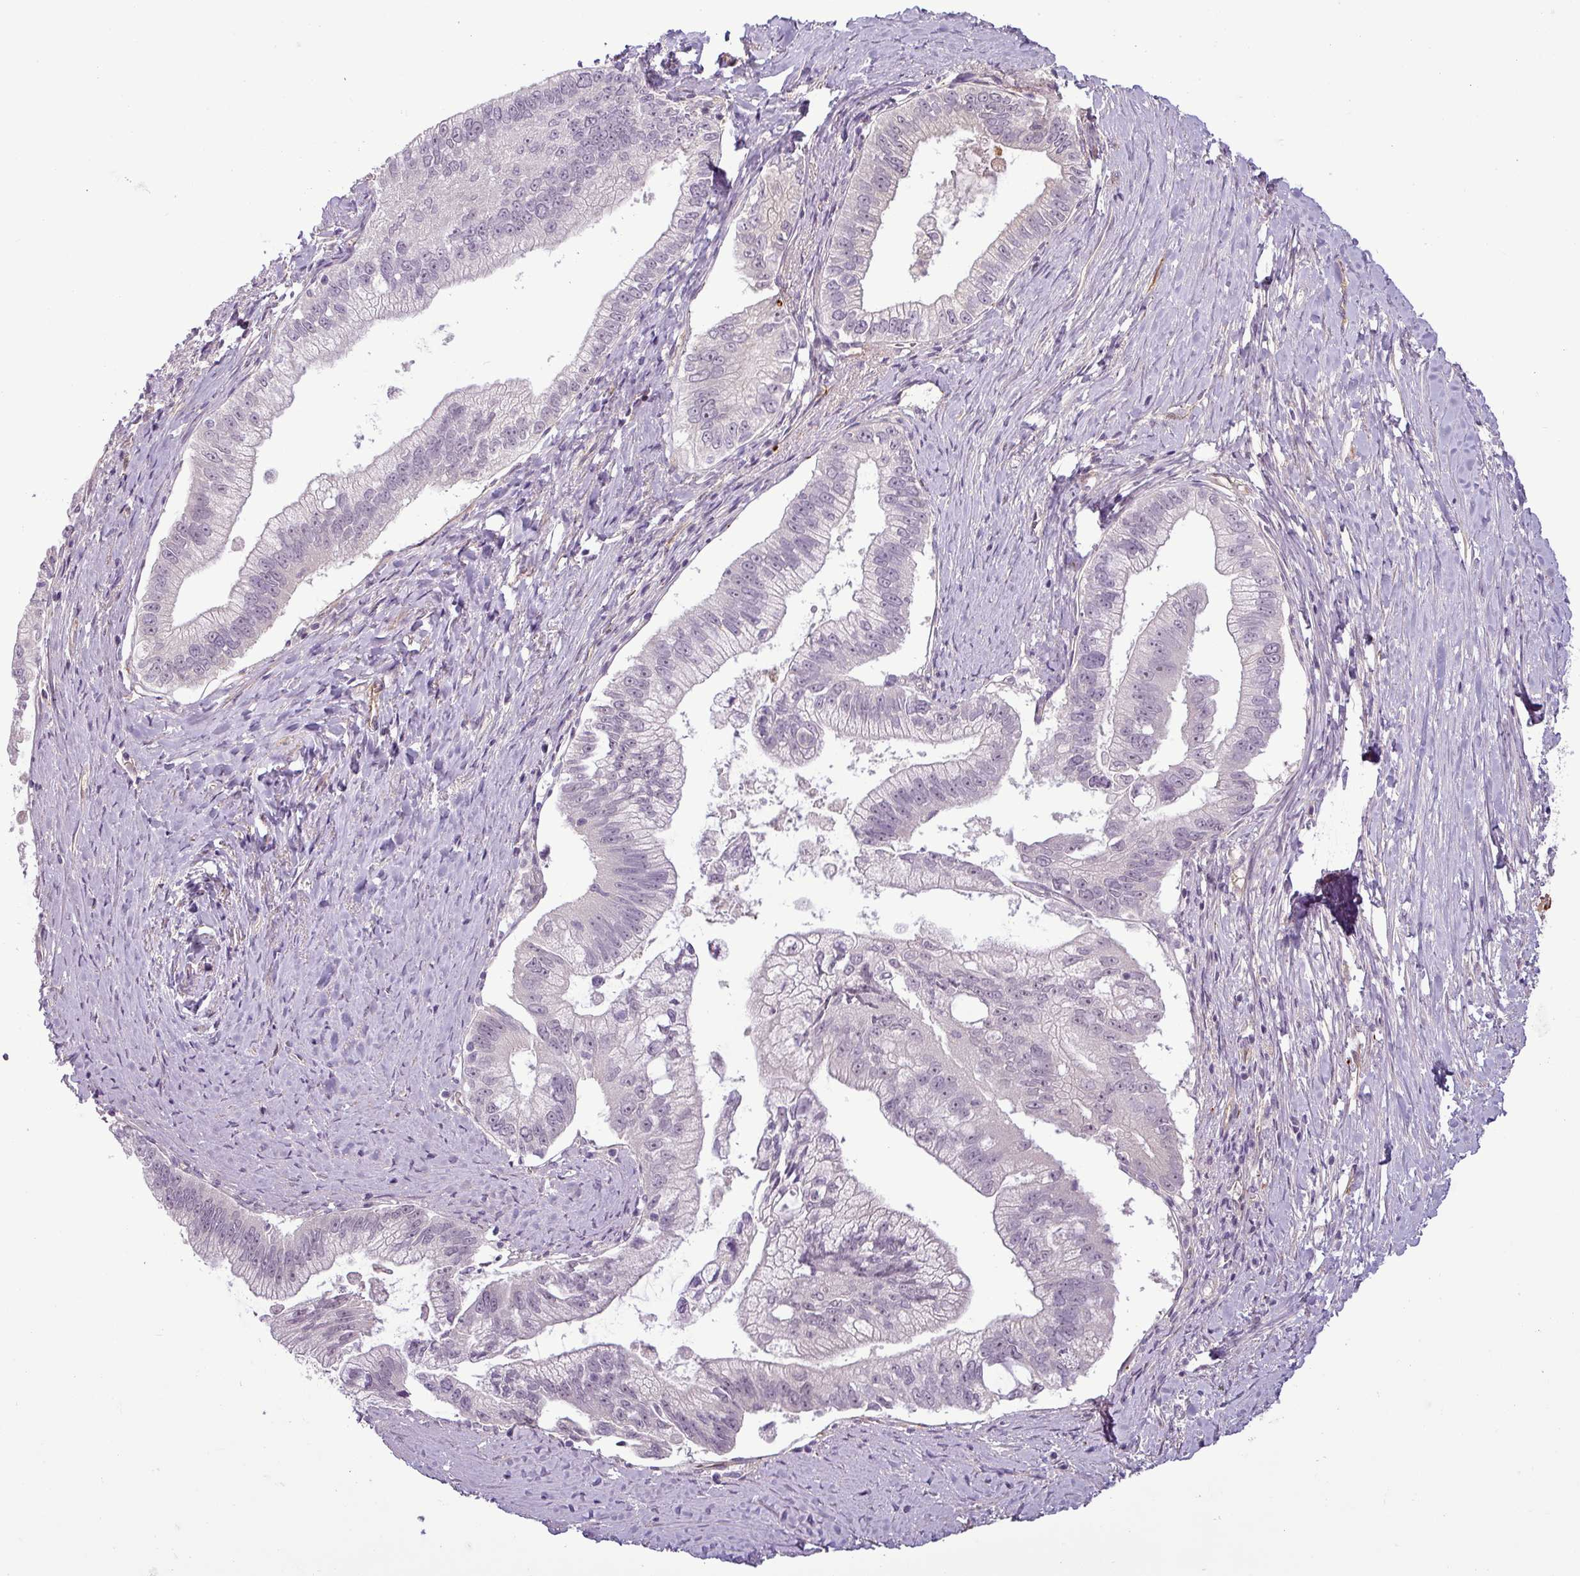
{"staining": {"intensity": "negative", "quantity": "none", "location": "none"}, "tissue": "pancreatic cancer", "cell_type": "Tumor cells", "image_type": "cancer", "snomed": [{"axis": "morphology", "description": "Adenocarcinoma, NOS"}, {"axis": "topography", "description": "Pancreas"}], "caption": "Tumor cells are negative for brown protein staining in adenocarcinoma (pancreatic). The staining is performed using DAB brown chromogen with nuclei counter-stained in using hematoxylin.", "gene": "APOC1", "patient": {"sex": "male", "age": 70}}